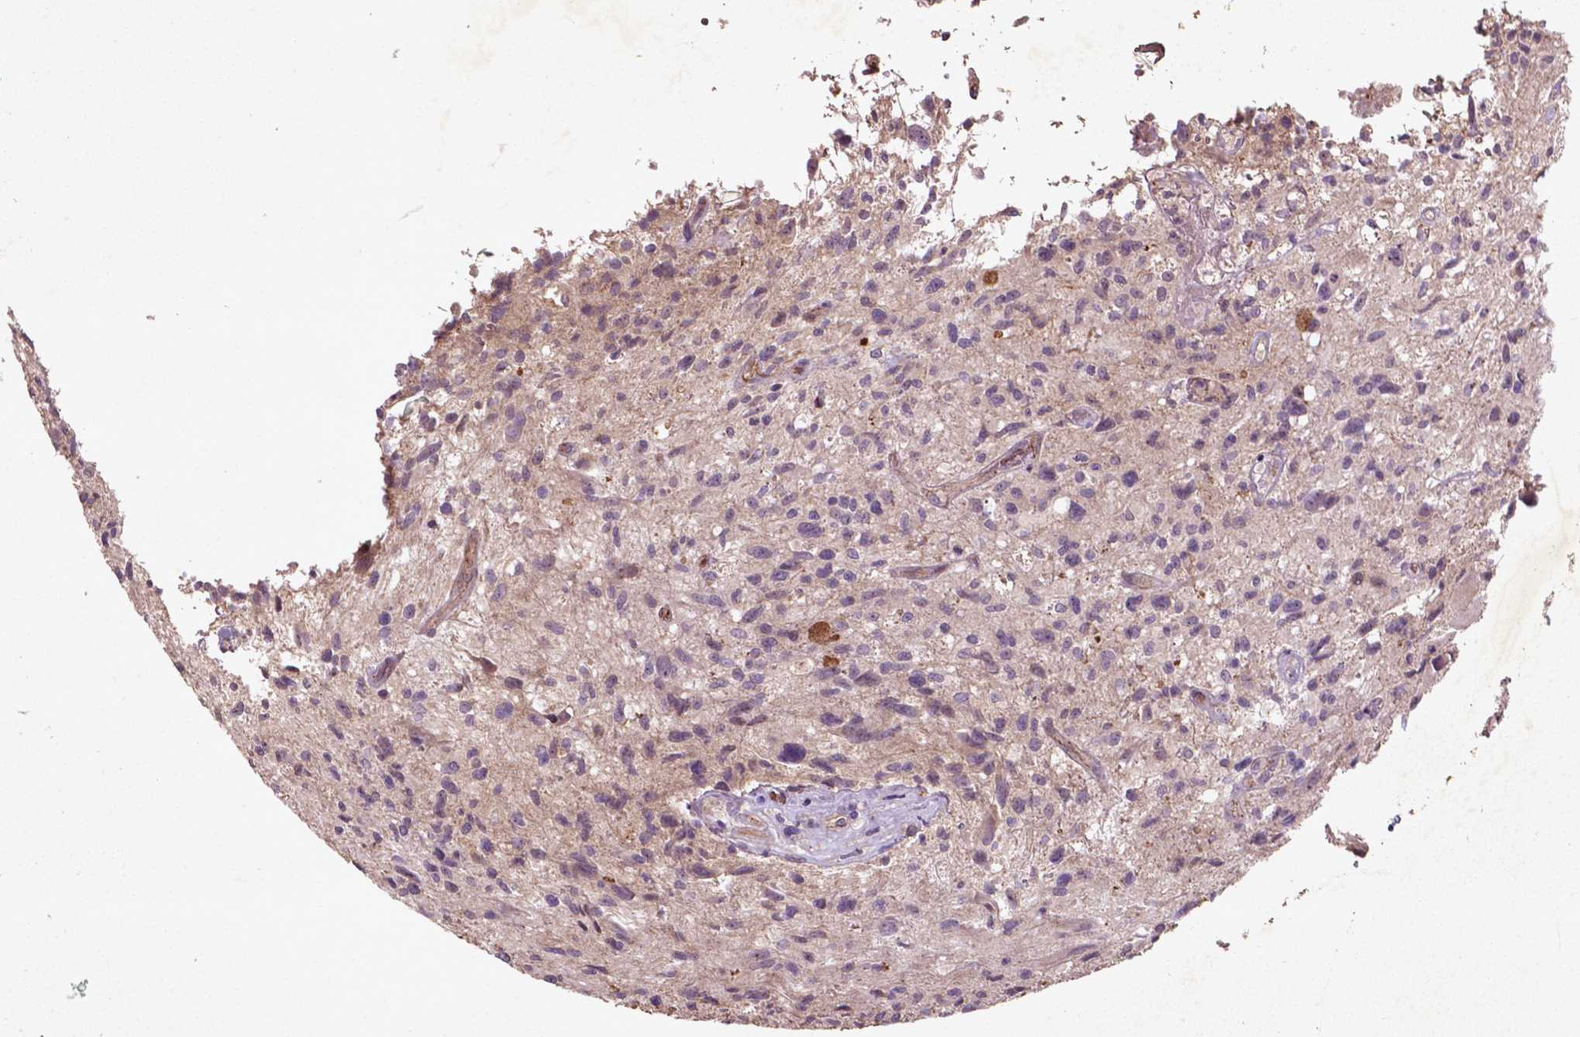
{"staining": {"intensity": "negative", "quantity": "none", "location": "none"}, "tissue": "glioma", "cell_type": "Tumor cells", "image_type": "cancer", "snomed": [{"axis": "morphology", "description": "Glioma, malignant, High grade"}, {"axis": "topography", "description": "Brain"}], "caption": "Malignant high-grade glioma stained for a protein using immunohistochemistry (IHC) displays no expression tumor cells.", "gene": "COQ2", "patient": {"sex": "male", "age": 63}}